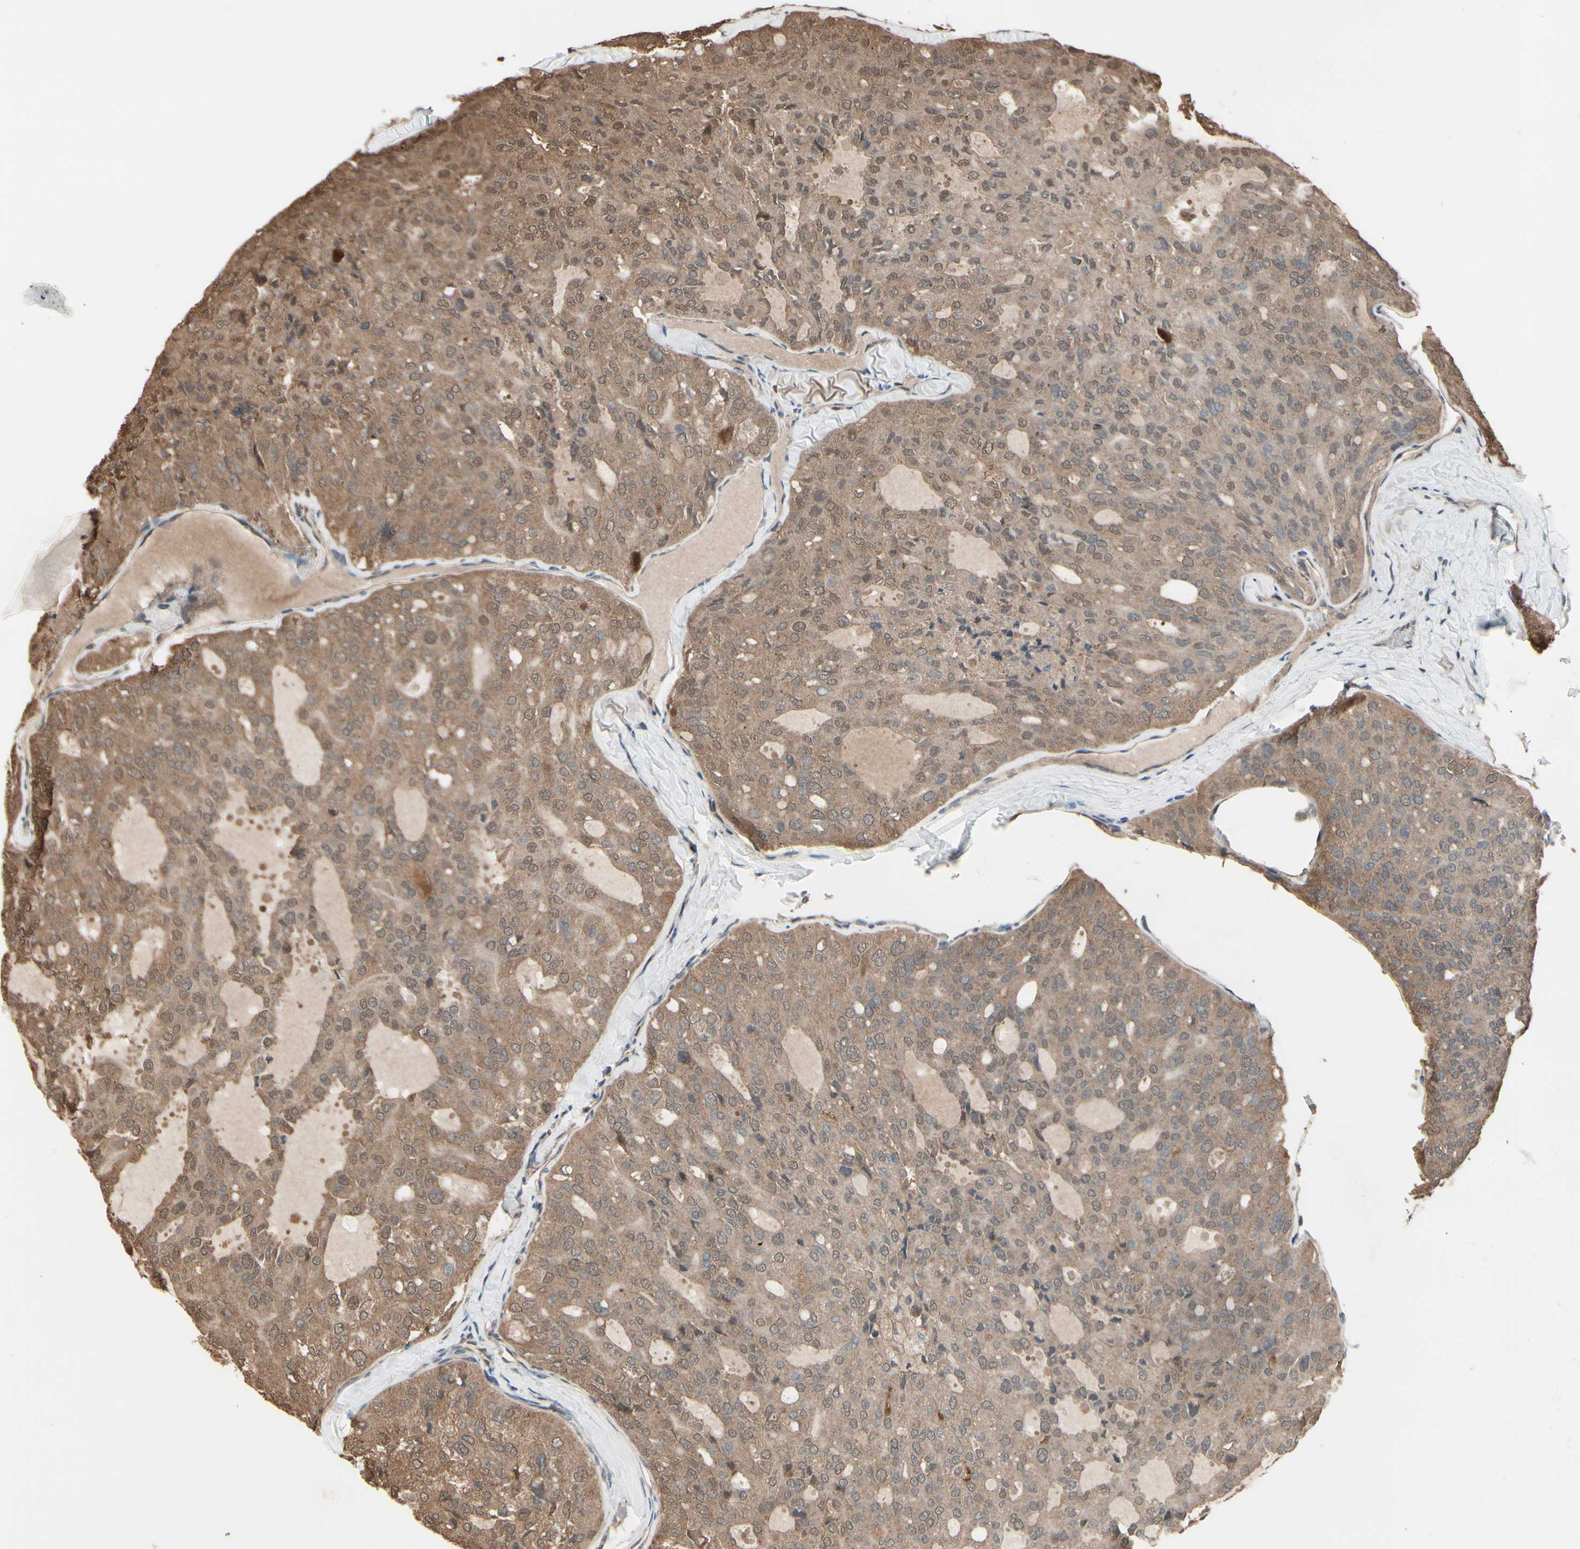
{"staining": {"intensity": "moderate", "quantity": ">75%", "location": "cytoplasmic/membranous,nuclear"}, "tissue": "thyroid cancer", "cell_type": "Tumor cells", "image_type": "cancer", "snomed": [{"axis": "morphology", "description": "Follicular adenoma carcinoma, NOS"}, {"axis": "topography", "description": "Thyroid gland"}], "caption": "Thyroid follicular adenoma carcinoma tissue demonstrates moderate cytoplasmic/membranous and nuclear staining in approximately >75% of tumor cells", "gene": "PNPLA7", "patient": {"sex": "male", "age": 75}}